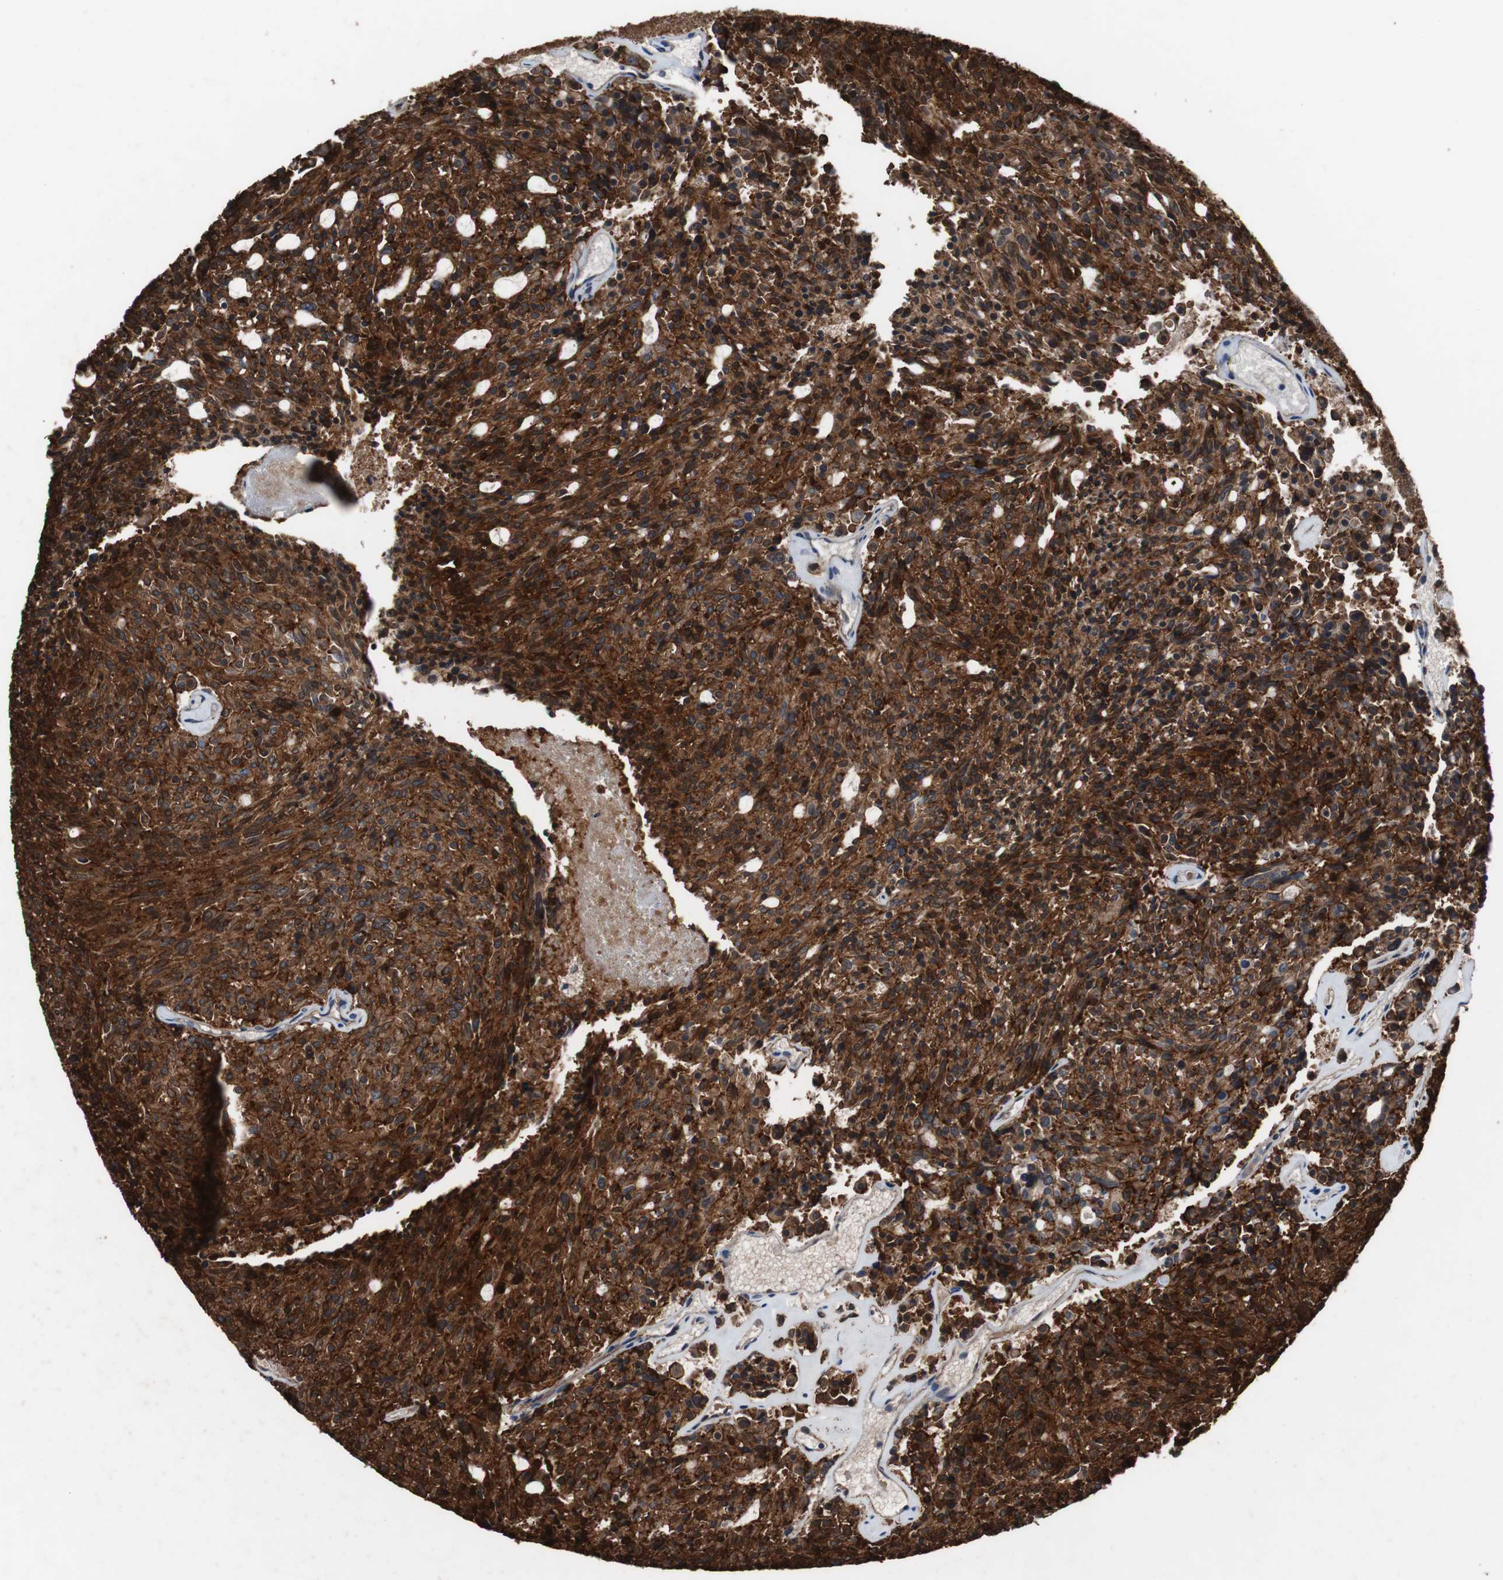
{"staining": {"intensity": "strong", "quantity": ">75%", "location": "cytoplasmic/membranous,nuclear"}, "tissue": "carcinoid", "cell_type": "Tumor cells", "image_type": "cancer", "snomed": [{"axis": "morphology", "description": "Carcinoid, malignant, NOS"}, {"axis": "topography", "description": "Pancreas"}], "caption": "Protein expression analysis of human carcinoid reveals strong cytoplasmic/membranous and nuclear staining in approximately >75% of tumor cells.", "gene": "NDRG1", "patient": {"sex": "female", "age": 54}}